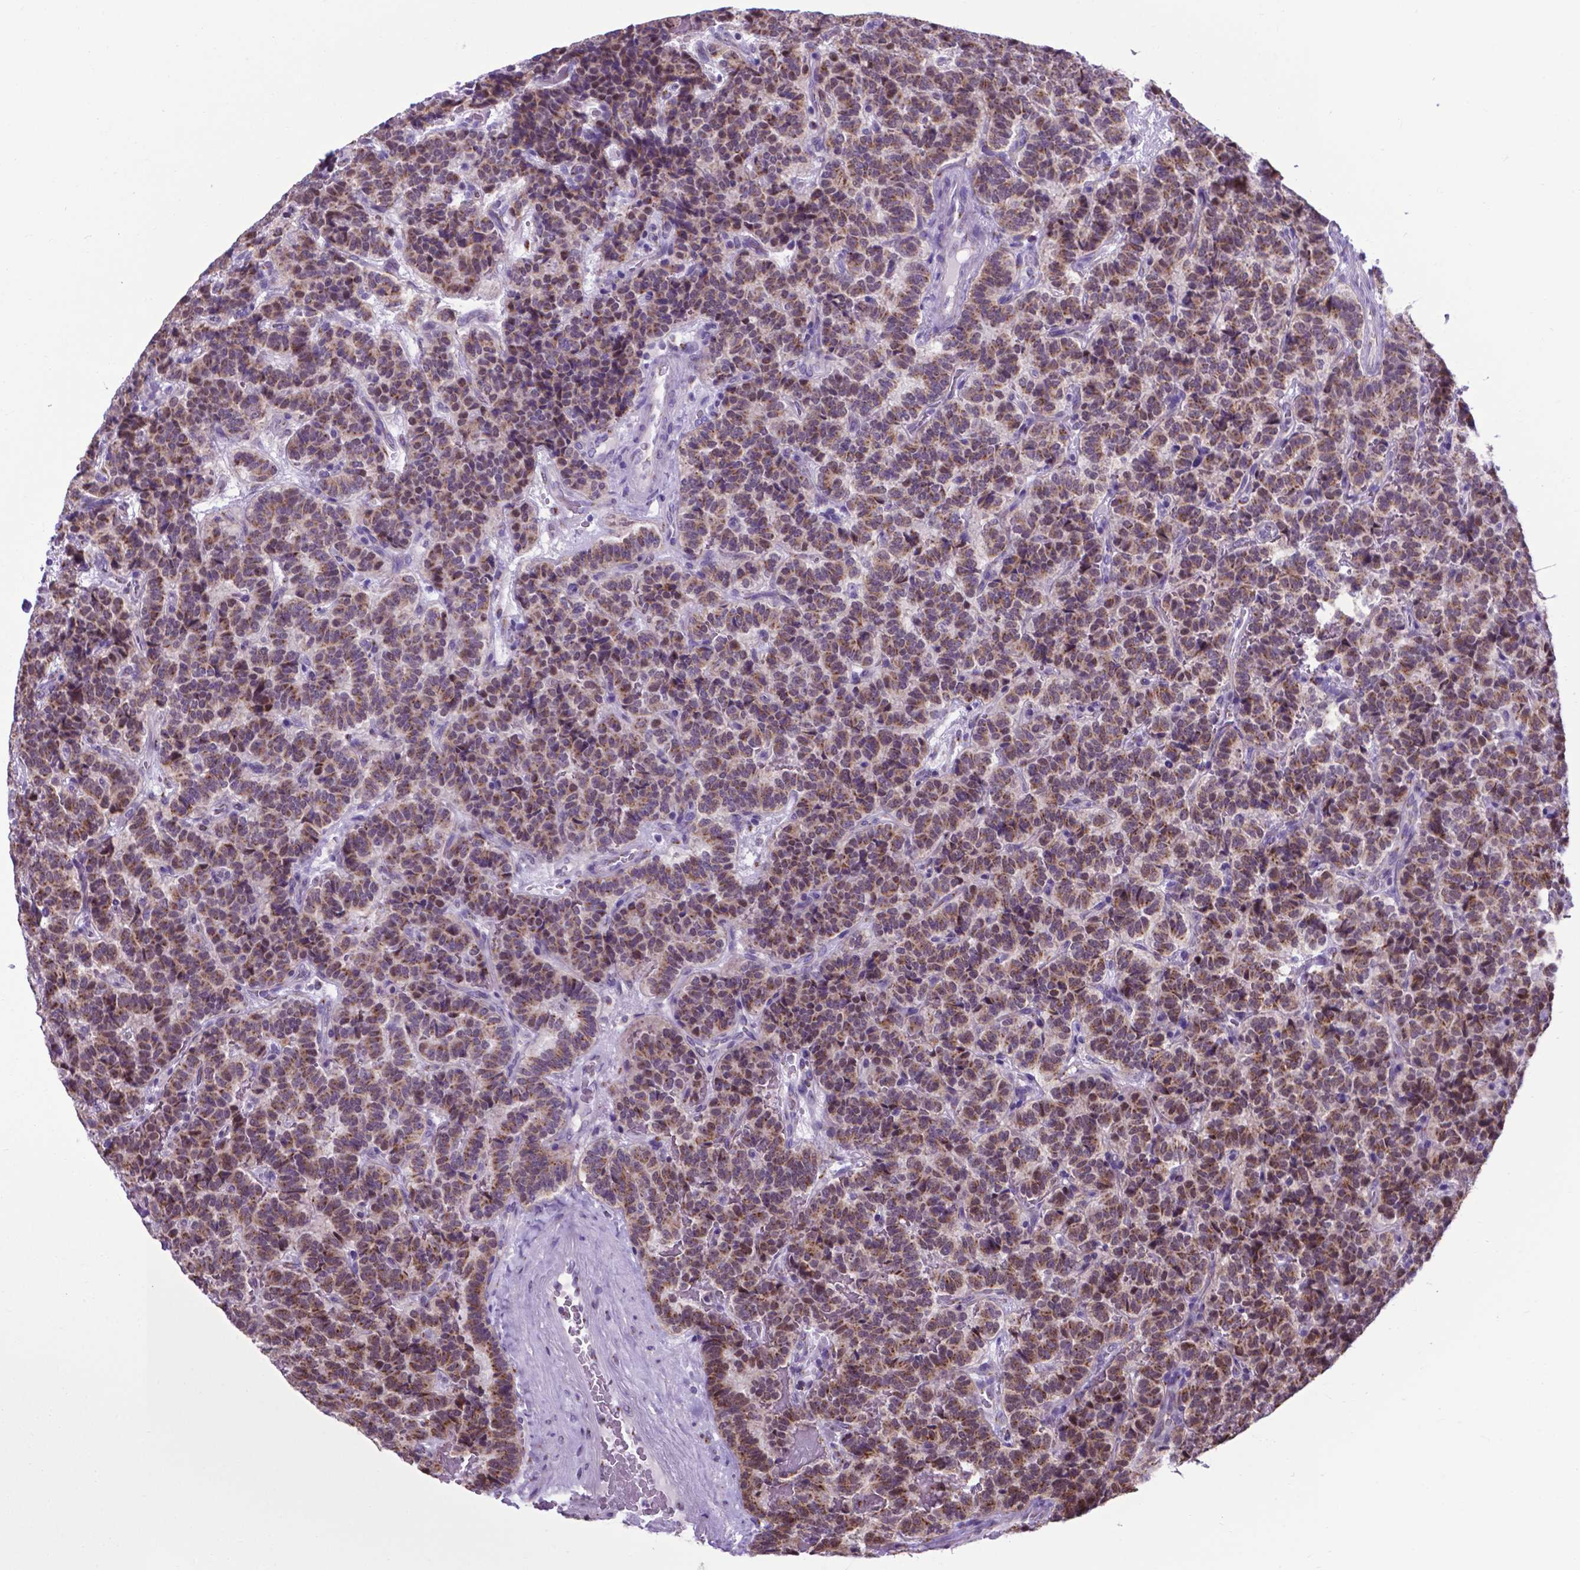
{"staining": {"intensity": "moderate", "quantity": ">75%", "location": "cytoplasmic/membranous"}, "tissue": "carcinoid", "cell_type": "Tumor cells", "image_type": "cancer", "snomed": [{"axis": "morphology", "description": "Carcinoid, malignant, NOS"}, {"axis": "topography", "description": "Pancreas"}], "caption": "Protein positivity by immunohistochemistry displays moderate cytoplasmic/membranous positivity in approximately >75% of tumor cells in carcinoid. (IHC, brightfield microscopy, high magnification).", "gene": "MRPL10", "patient": {"sex": "male", "age": 36}}